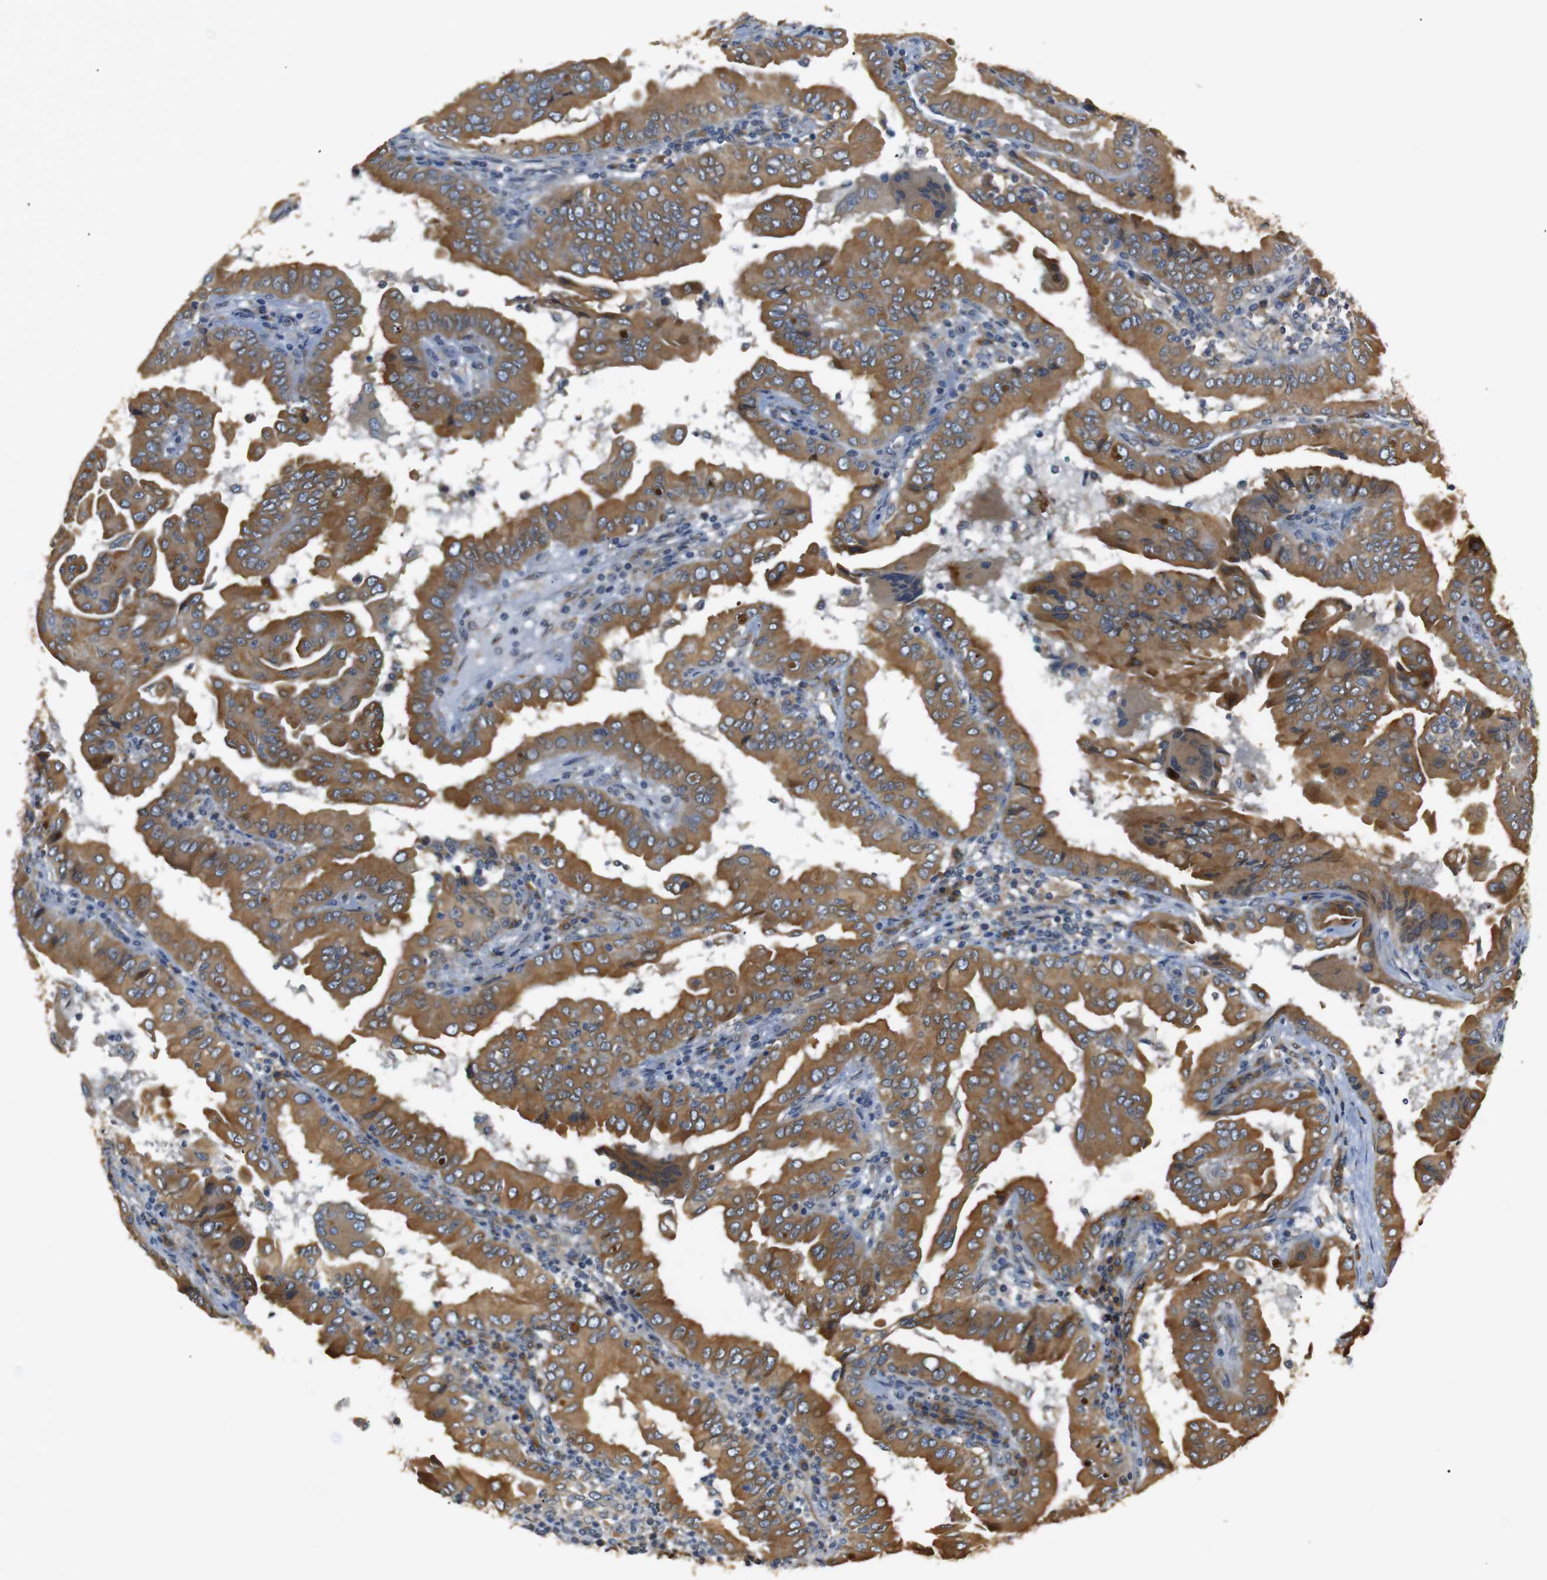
{"staining": {"intensity": "moderate", "quantity": ">75%", "location": "cytoplasmic/membranous"}, "tissue": "thyroid cancer", "cell_type": "Tumor cells", "image_type": "cancer", "snomed": [{"axis": "morphology", "description": "Papillary adenocarcinoma, NOS"}, {"axis": "topography", "description": "Thyroid gland"}], "caption": "A medium amount of moderate cytoplasmic/membranous positivity is present in approximately >75% of tumor cells in thyroid cancer (papillary adenocarcinoma) tissue.", "gene": "TMED2", "patient": {"sex": "male", "age": 33}}